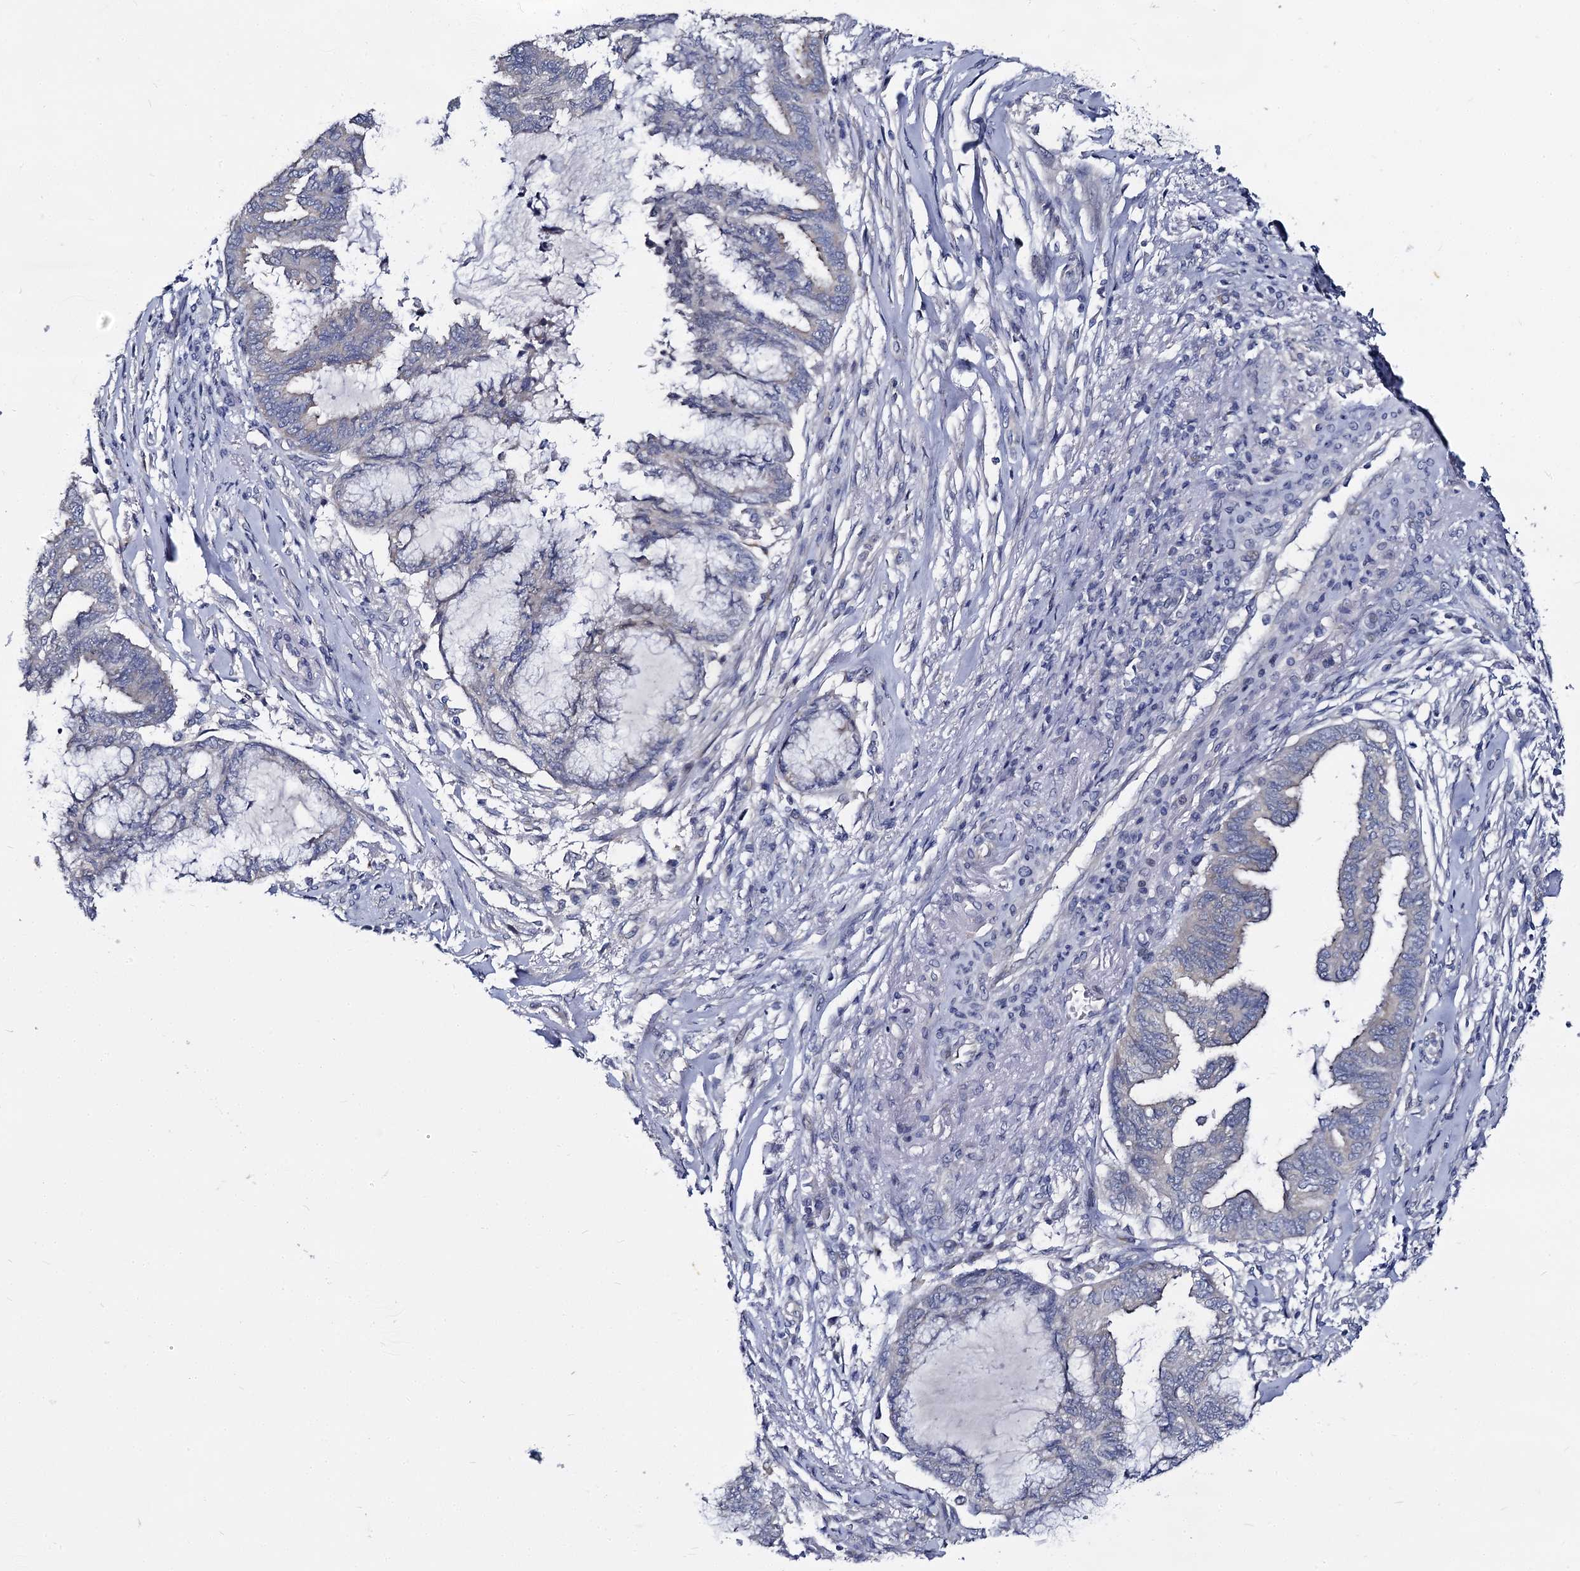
{"staining": {"intensity": "negative", "quantity": "none", "location": "none"}, "tissue": "endometrial cancer", "cell_type": "Tumor cells", "image_type": "cancer", "snomed": [{"axis": "morphology", "description": "Adenocarcinoma, NOS"}, {"axis": "topography", "description": "Endometrium"}], "caption": "This is a histopathology image of immunohistochemistry staining of adenocarcinoma (endometrial), which shows no expression in tumor cells.", "gene": "PANX2", "patient": {"sex": "female", "age": 86}}